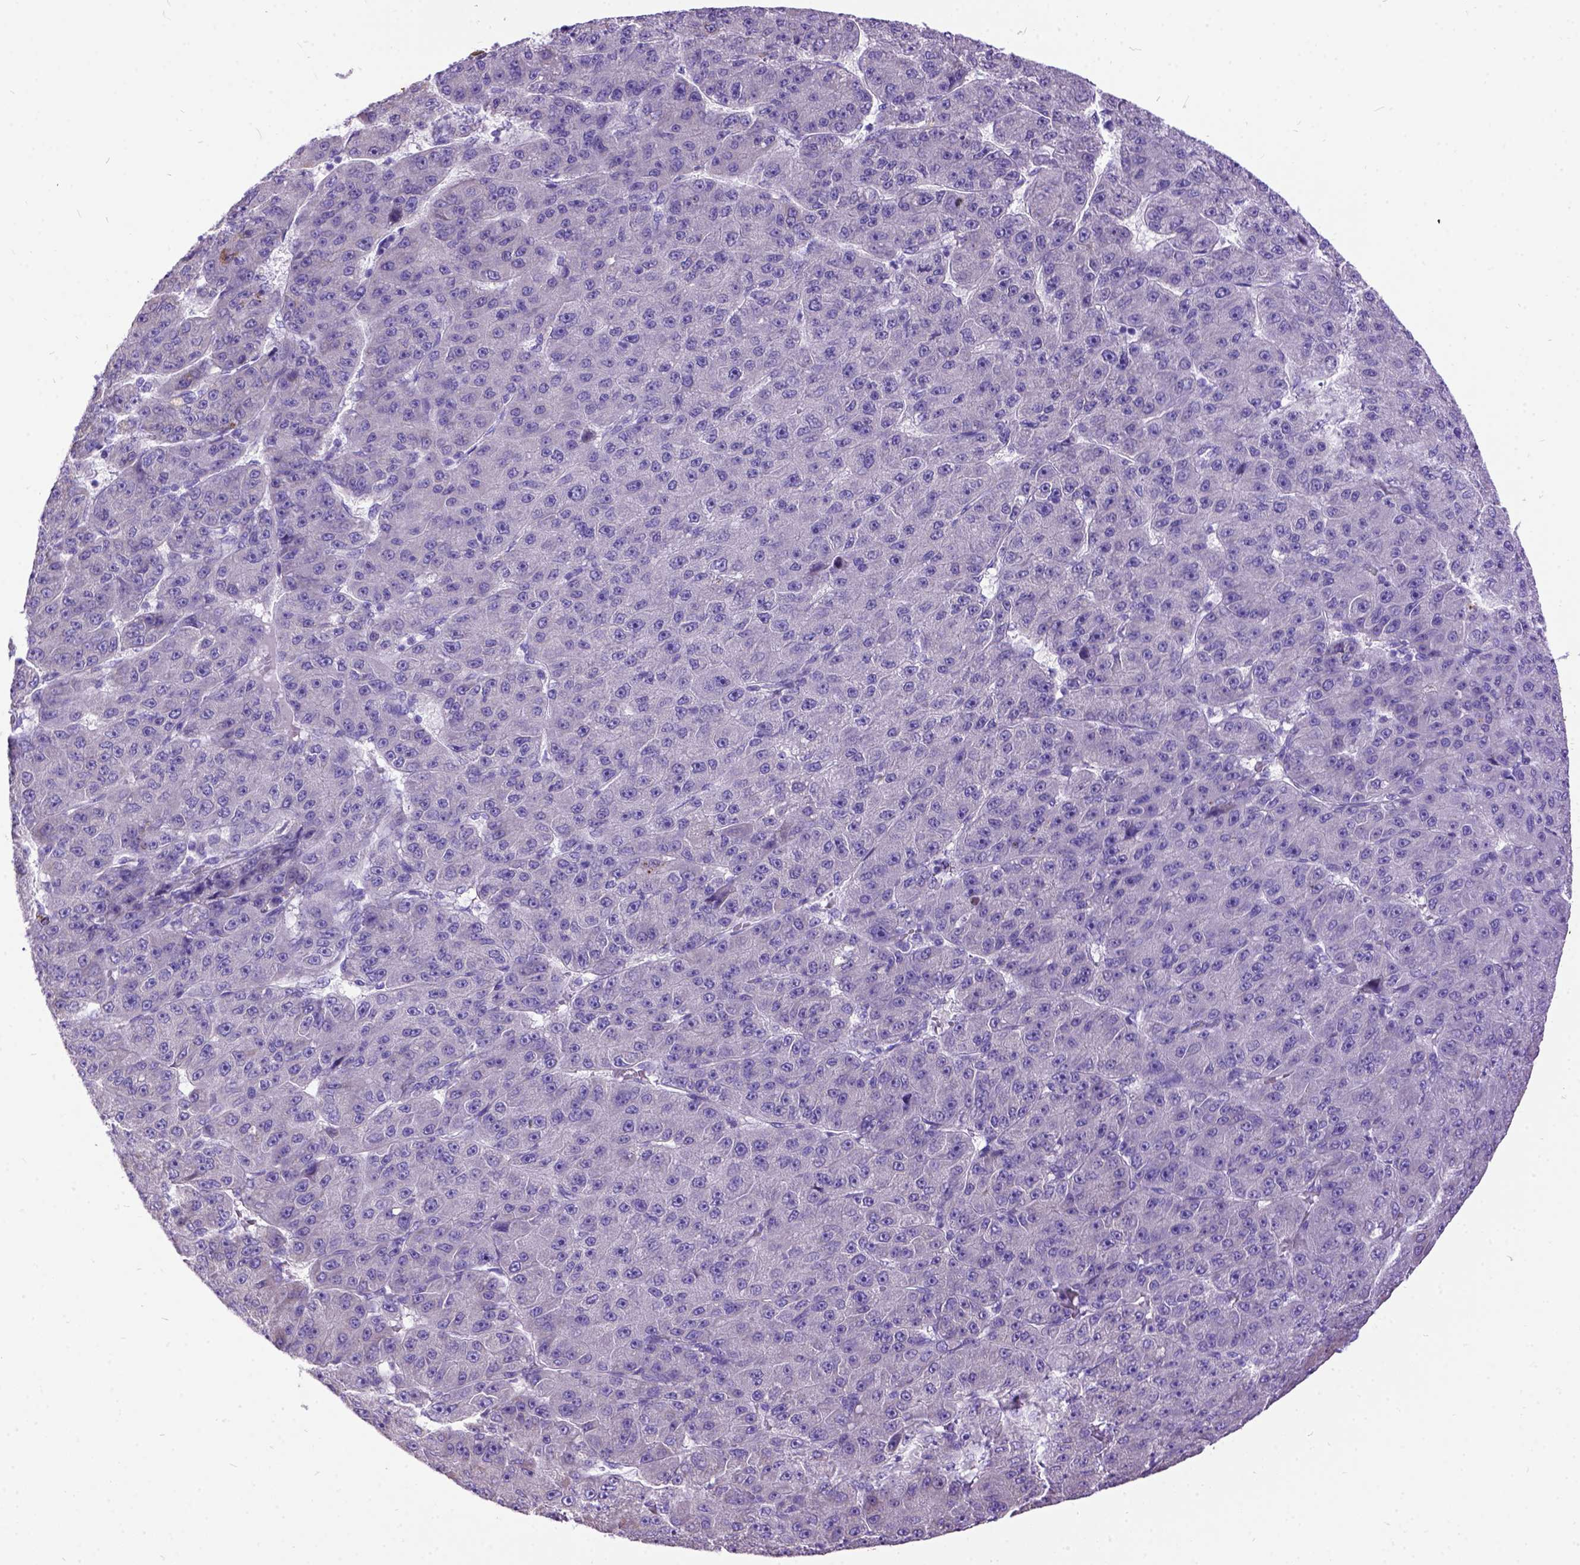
{"staining": {"intensity": "negative", "quantity": "none", "location": "none"}, "tissue": "liver cancer", "cell_type": "Tumor cells", "image_type": "cancer", "snomed": [{"axis": "morphology", "description": "Carcinoma, Hepatocellular, NOS"}, {"axis": "topography", "description": "Liver"}], "caption": "Photomicrograph shows no significant protein staining in tumor cells of liver cancer (hepatocellular carcinoma).", "gene": "CFAP54", "patient": {"sex": "male", "age": 67}}